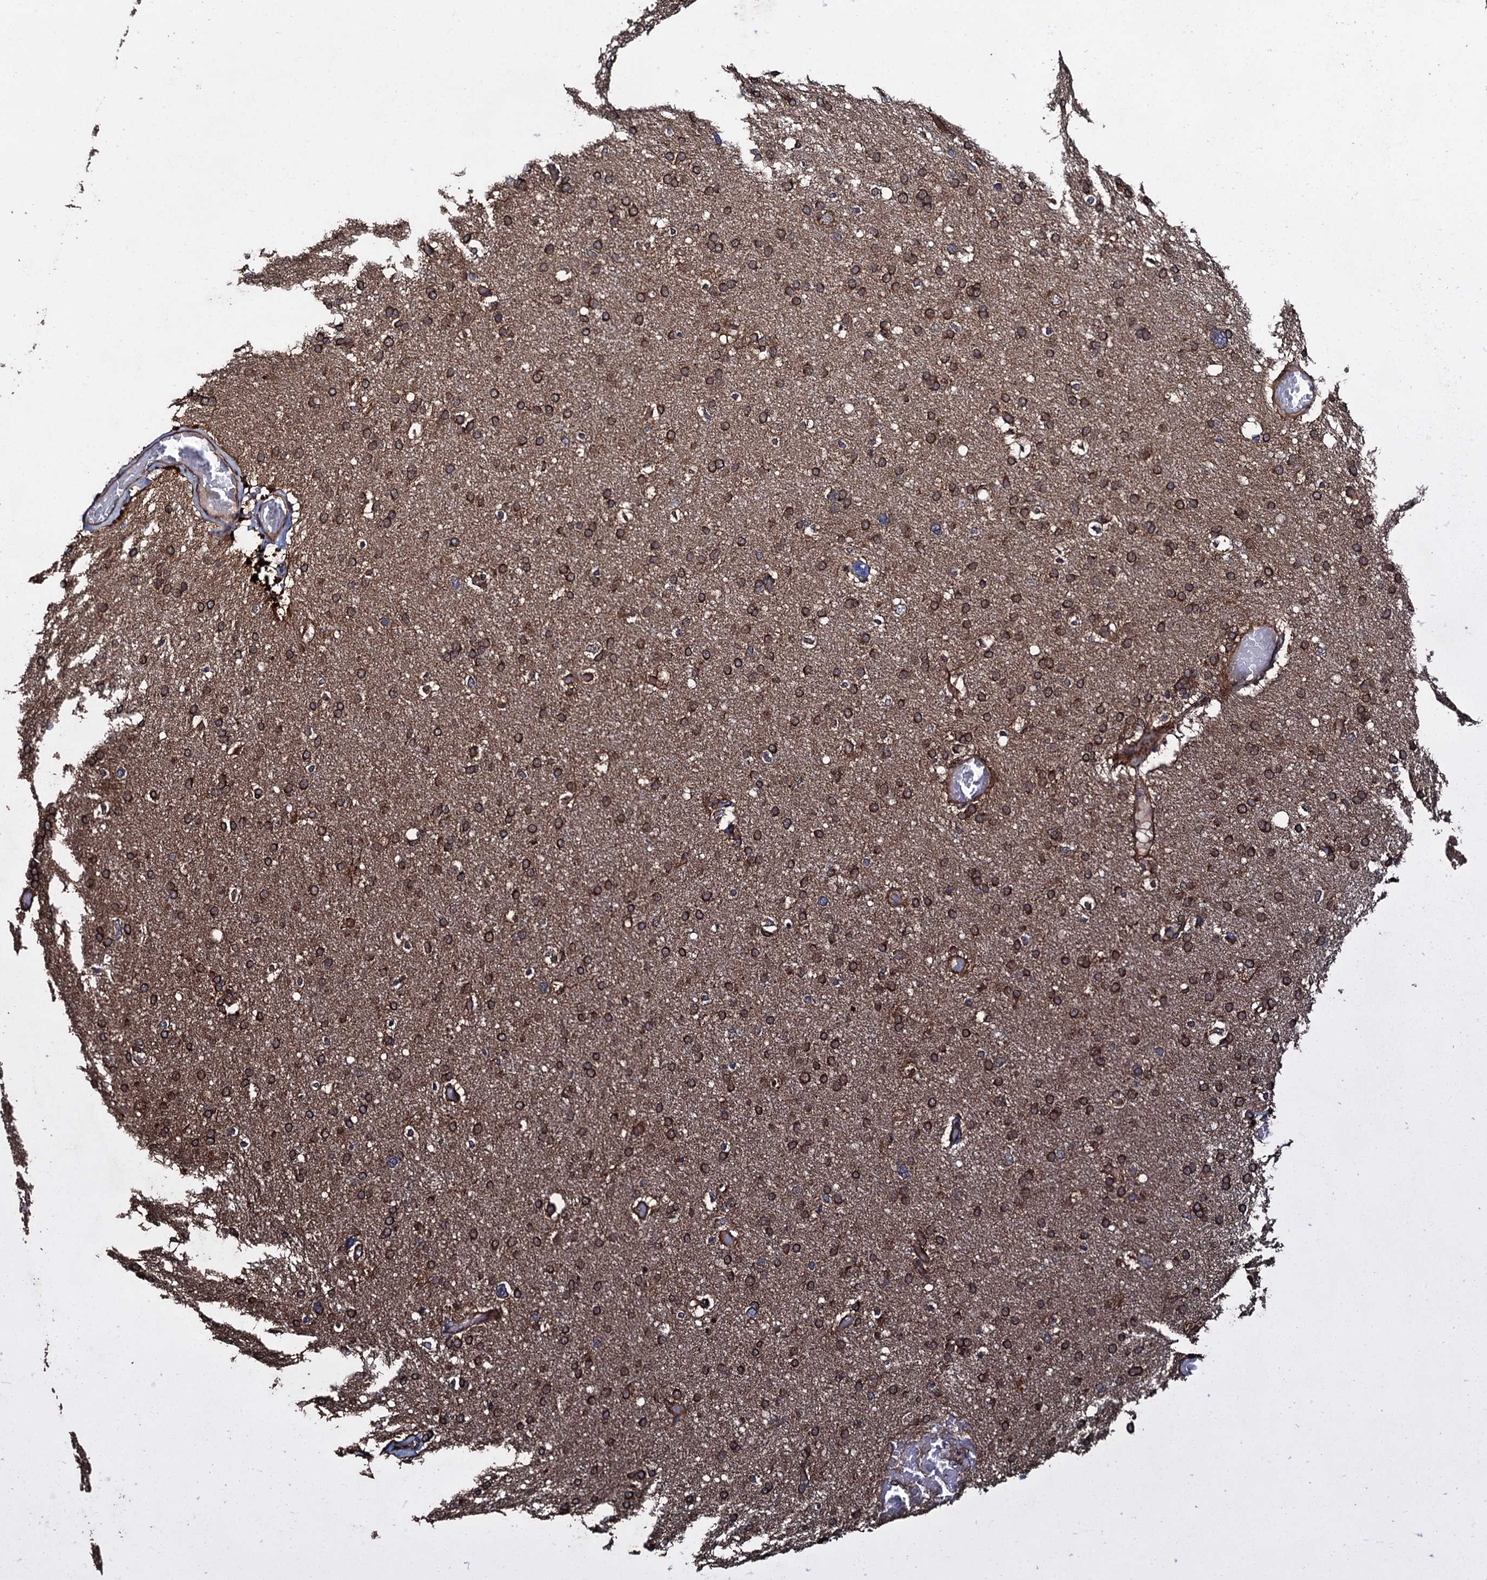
{"staining": {"intensity": "strong", "quantity": ">75%", "location": "cytoplasmic/membranous"}, "tissue": "glioma", "cell_type": "Tumor cells", "image_type": "cancer", "snomed": [{"axis": "morphology", "description": "Glioma, malignant, High grade"}, {"axis": "topography", "description": "Cerebral cortex"}], "caption": "Malignant glioma (high-grade) stained for a protein (brown) reveals strong cytoplasmic/membranous positive positivity in approximately >75% of tumor cells.", "gene": "RHOBTB1", "patient": {"sex": "female", "age": 36}}